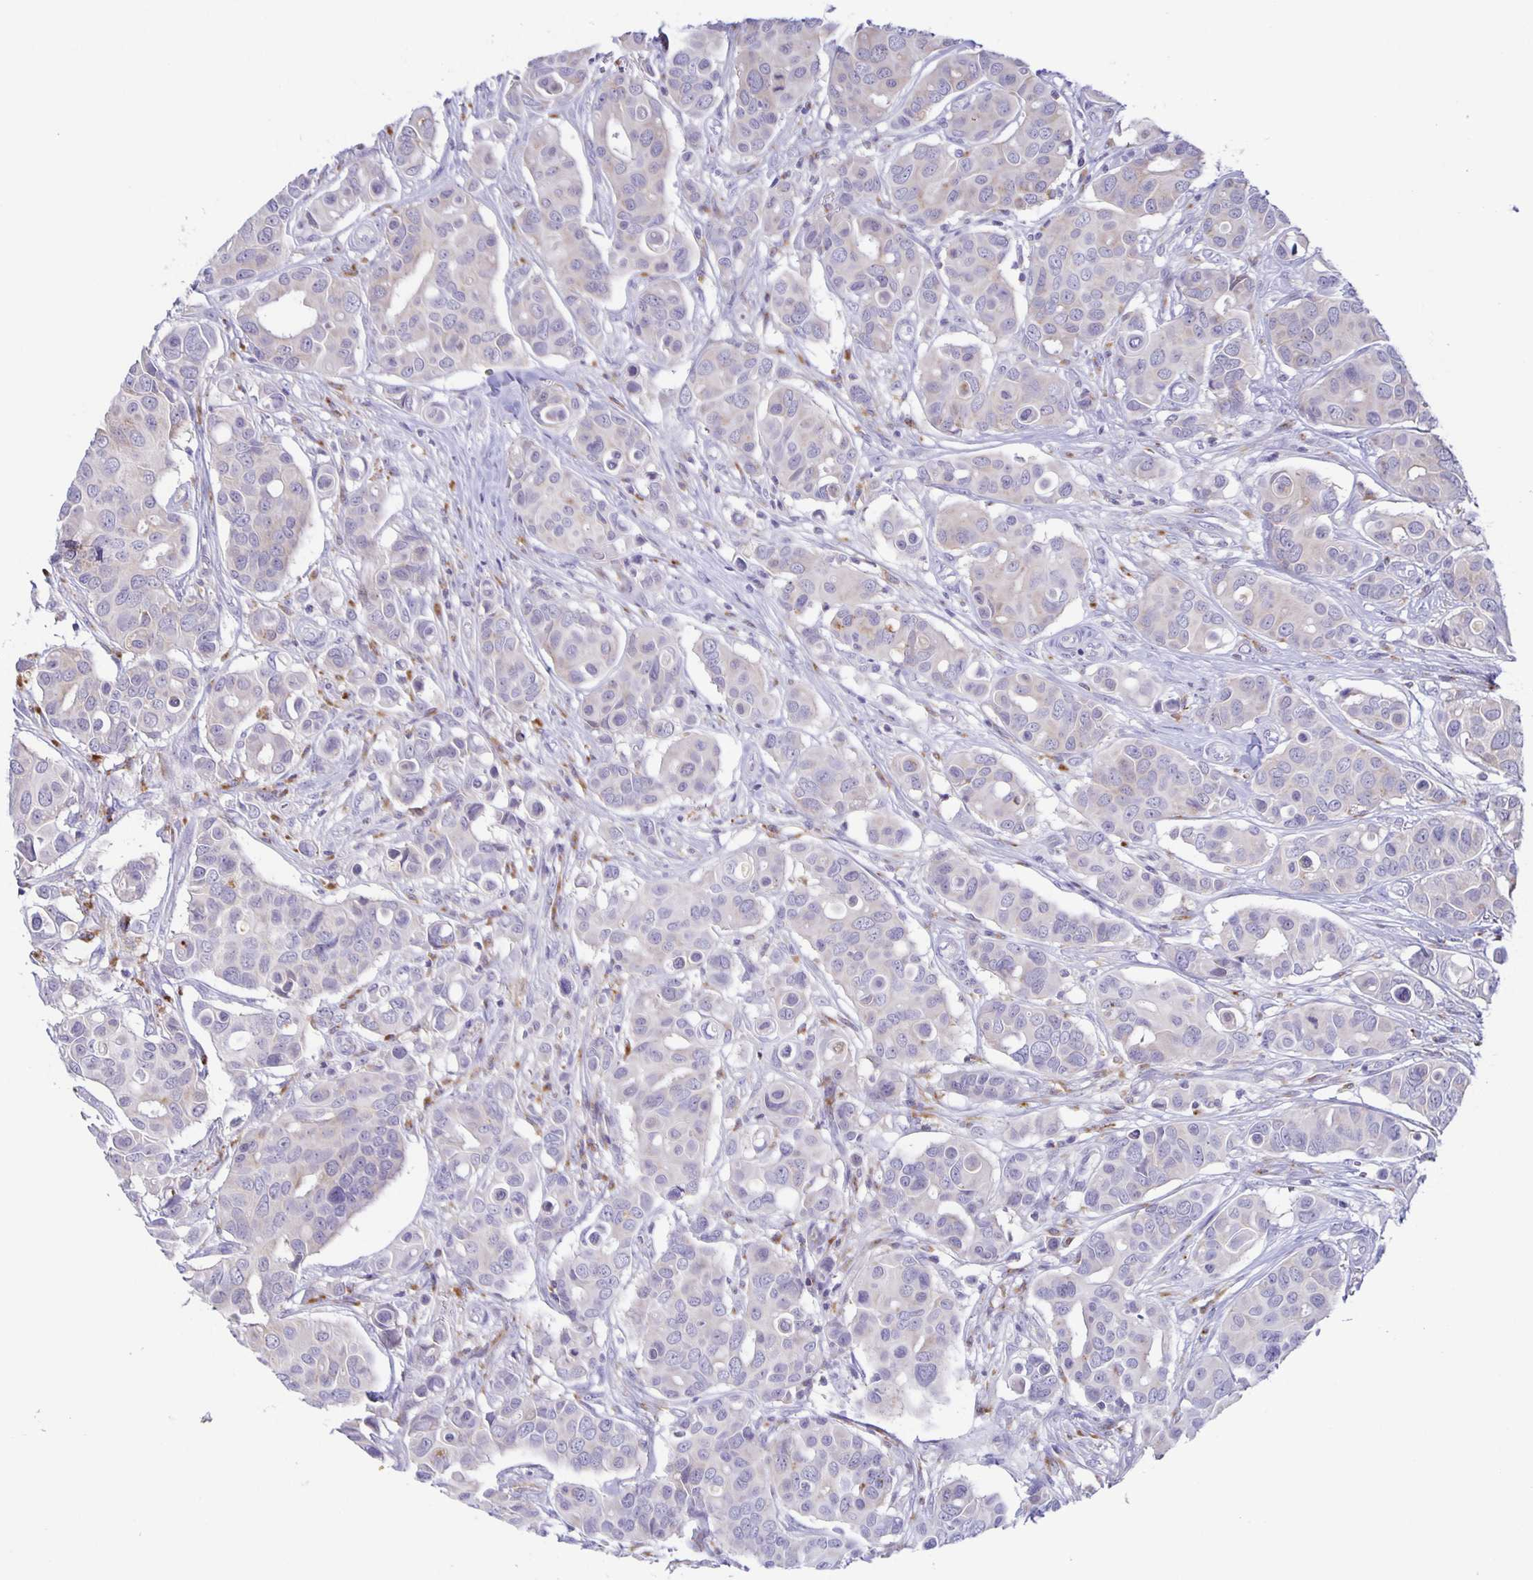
{"staining": {"intensity": "negative", "quantity": "none", "location": "none"}, "tissue": "breast cancer", "cell_type": "Tumor cells", "image_type": "cancer", "snomed": [{"axis": "morphology", "description": "Normal tissue, NOS"}, {"axis": "morphology", "description": "Duct carcinoma"}, {"axis": "topography", "description": "Skin"}, {"axis": "topography", "description": "Breast"}], "caption": "Breast cancer (intraductal carcinoma) stained for a protein using immunohistochemistry reveals no expression tumor cells.", "gene": "LIPA", "patient": {"sex": "female", "age": 54}}